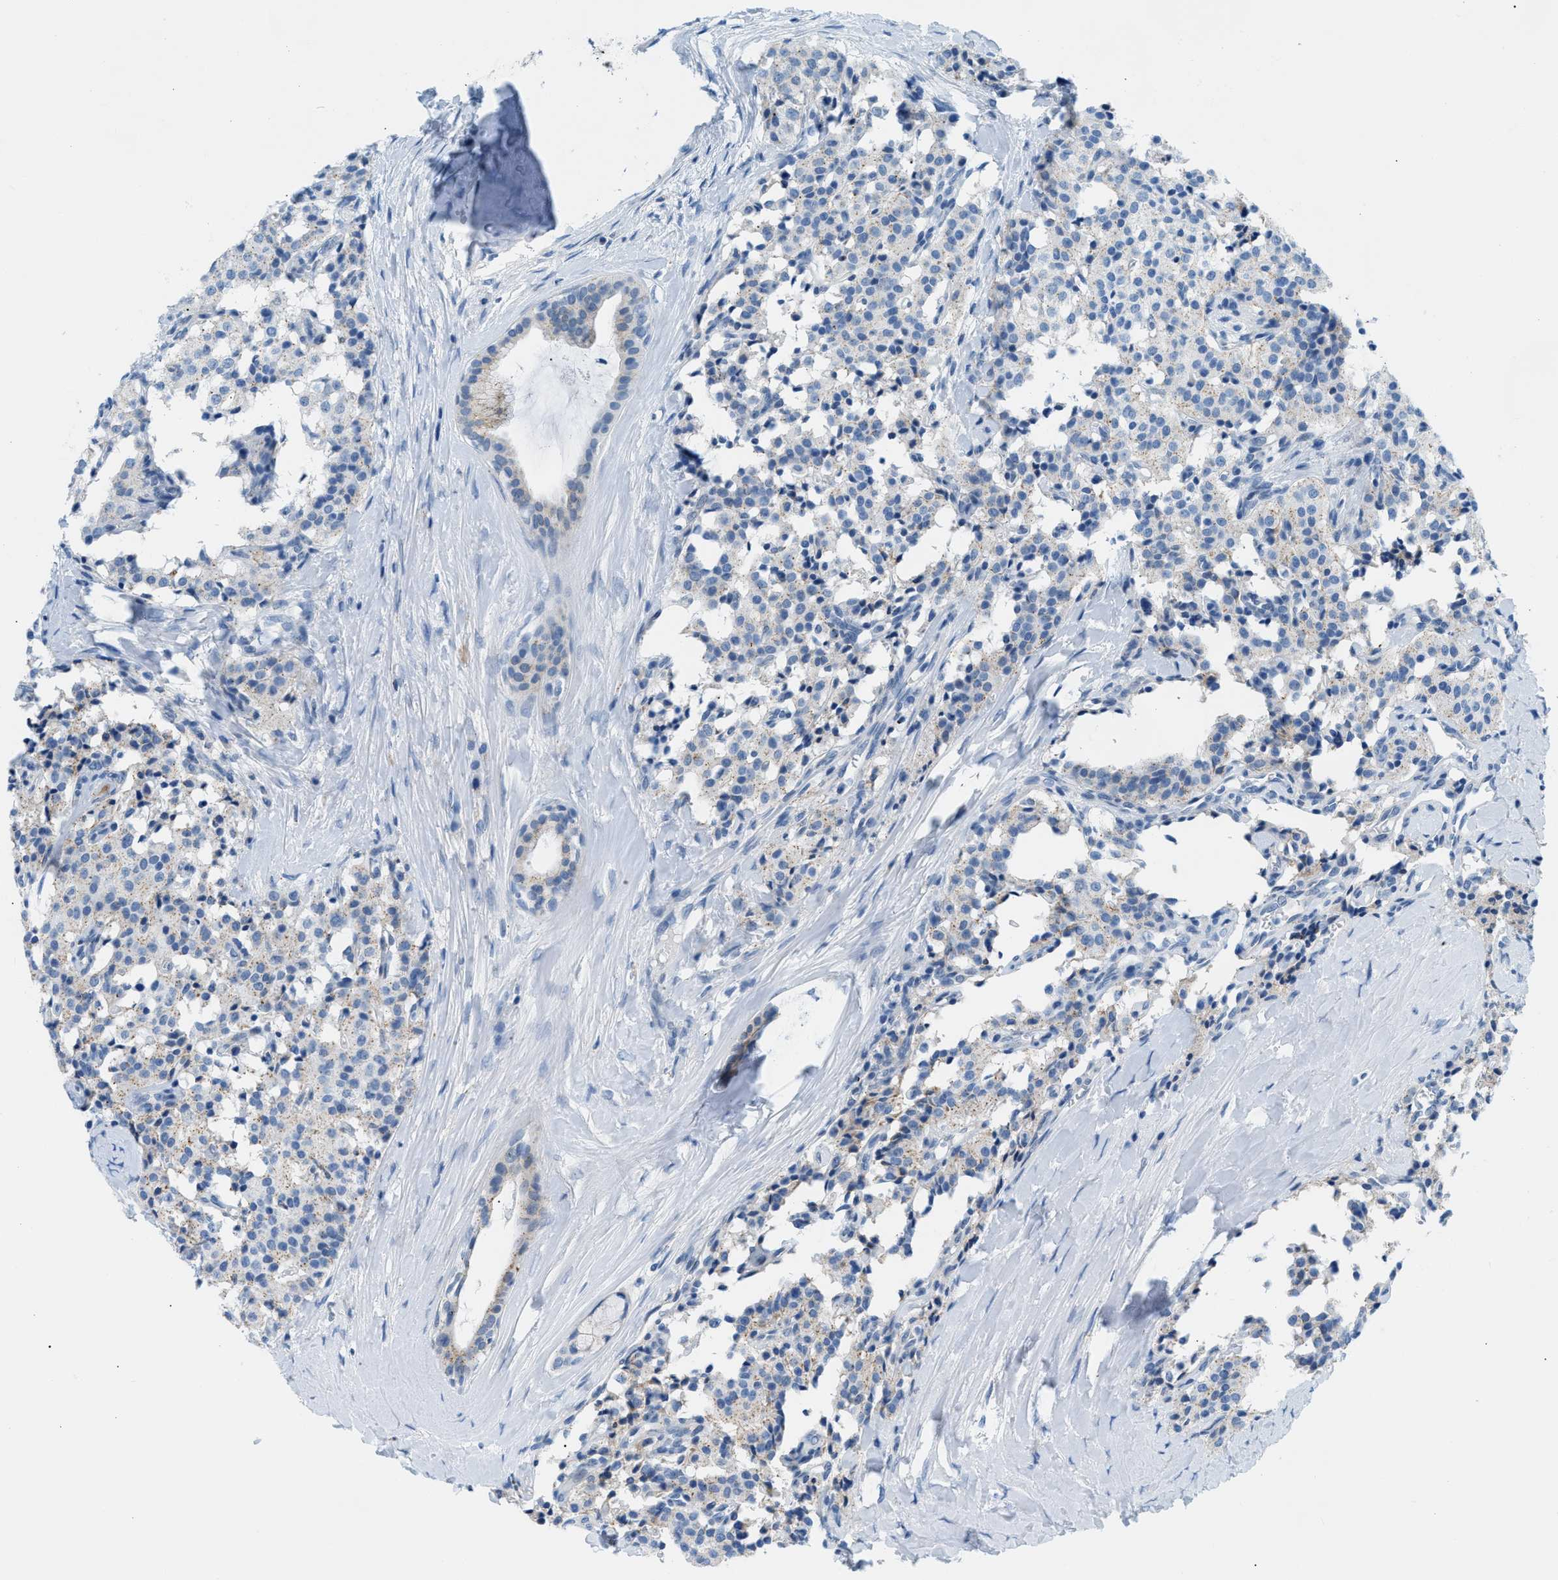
{"staining": {"intensity": "weak", "quantity": "25%-75%", "location": "cytoplasmic/membranous"}, "tissue": "carcinoid", "cell_type": "Tumor cells", "image_type": "cancer", "snomed": [{"axis": "morphology", "description": "Carcinoid, malignant, NOS"}, {"axis": "topography", "description": "Lung"}], "caption": "Carcinoid (malignant) stained with DAB immunohistochemistry (IHC) shows low levels of weak cytoplasmic/membranous staining in approximately 25%-75% of tumor cells.", "gene": "FDCSP", "patient": {"sex": "male", "age": 30}}